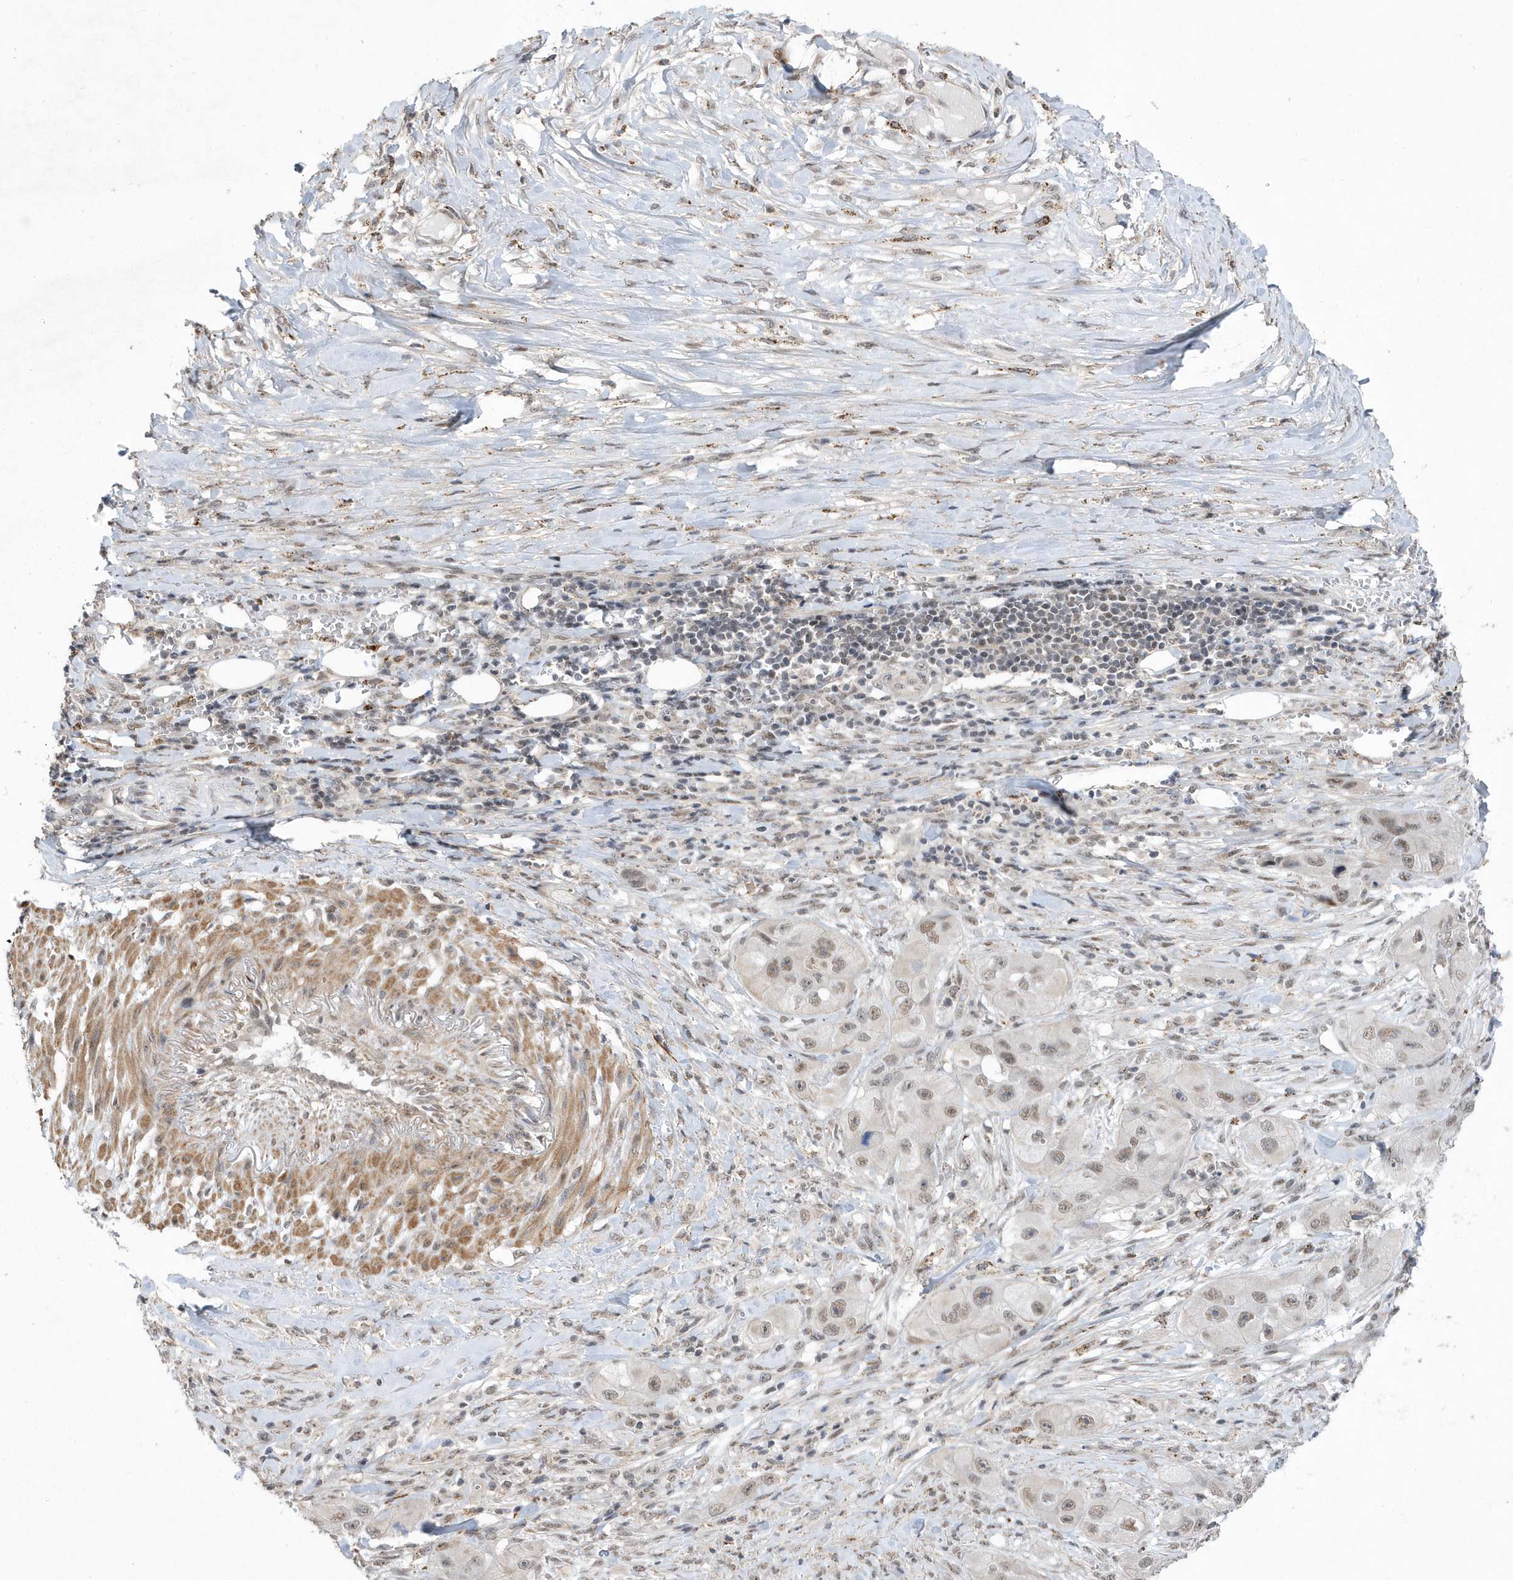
{"staining": {"intensity": "weak", "quantity": ">75%", "location": "nuclear"}, "tissue": "skin cancer", "cell_type": "Tumor cells", "image_type": "cancer", "snomed": [{"axis": "morphology", "description": "Squamous cell carcinoma, NOS"}, {"axis": "topography", "description": "Skin"}, {"axis": "topography", "description": "Subcutis"}], "caption": "Skin cancer (squamous cell carcinoma) stained with a brown dye exhibits weak nuclear positive positivity in about >75% of tumor cells.", "gene": "BOD1L1", "patient": {"sex": "male", "age": 73}}